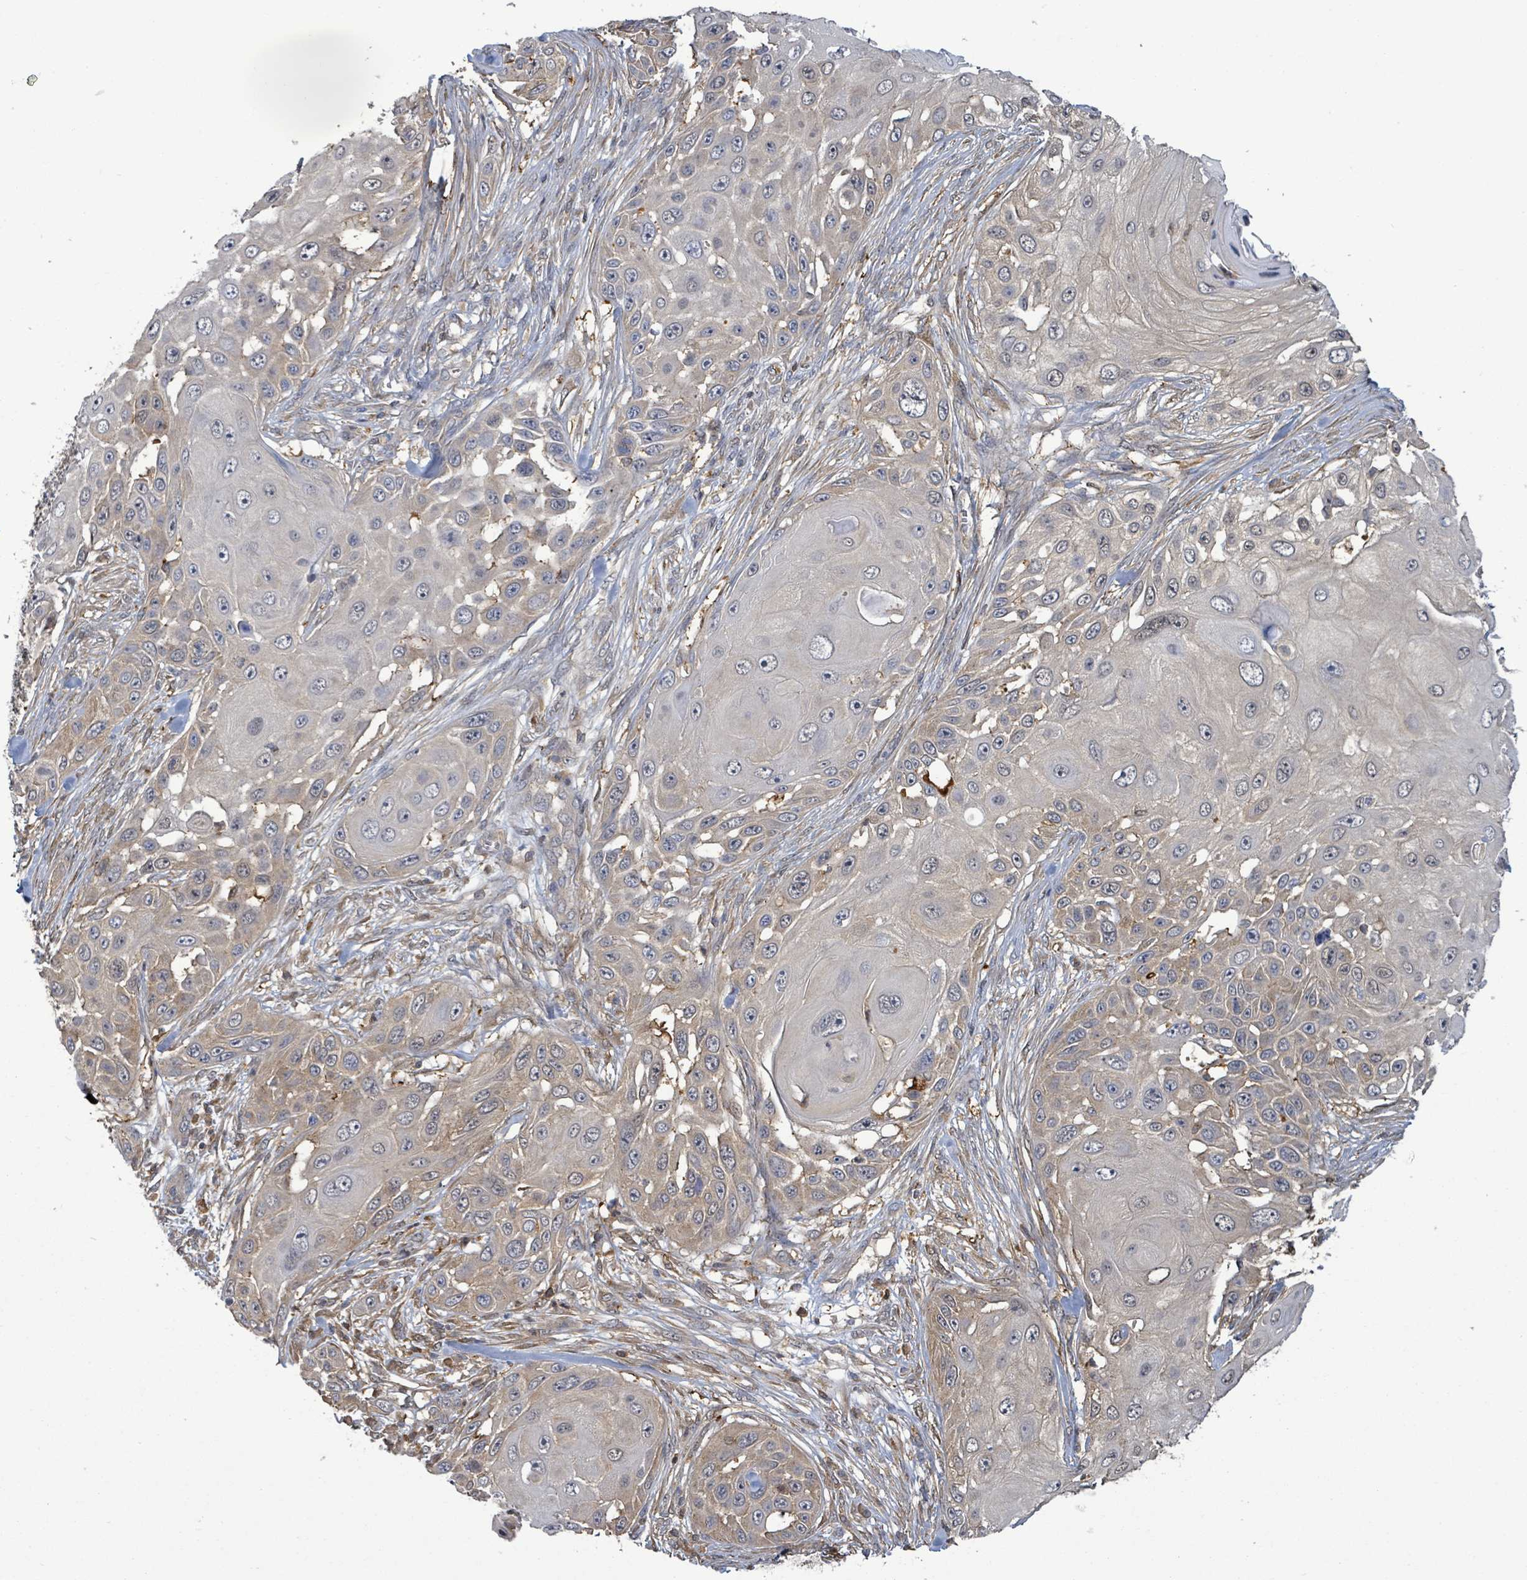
{"staining": {"intensity": "weak", "quantity": "<25%", "location": "cytoplasmic/membranous"}, "tissue": "skin cancer", "cell_type": "Tumor cells", "image_type": "cancer", "snomed": [{"axis": "morphology", "description": "Squamous cell carcinoma, NOS"}, {"axis": "topography", "description": "Skin"}], "caption": "A photomicrograph of squamous cell carcinoma (skin) stained for a protein demonstrates no brown staining in tumor cells. (DAB IHC visualized using brightfield microscopy, high magnification).", "gene": "PGAM1", "patient": {"sex": "female", "age": 44}}